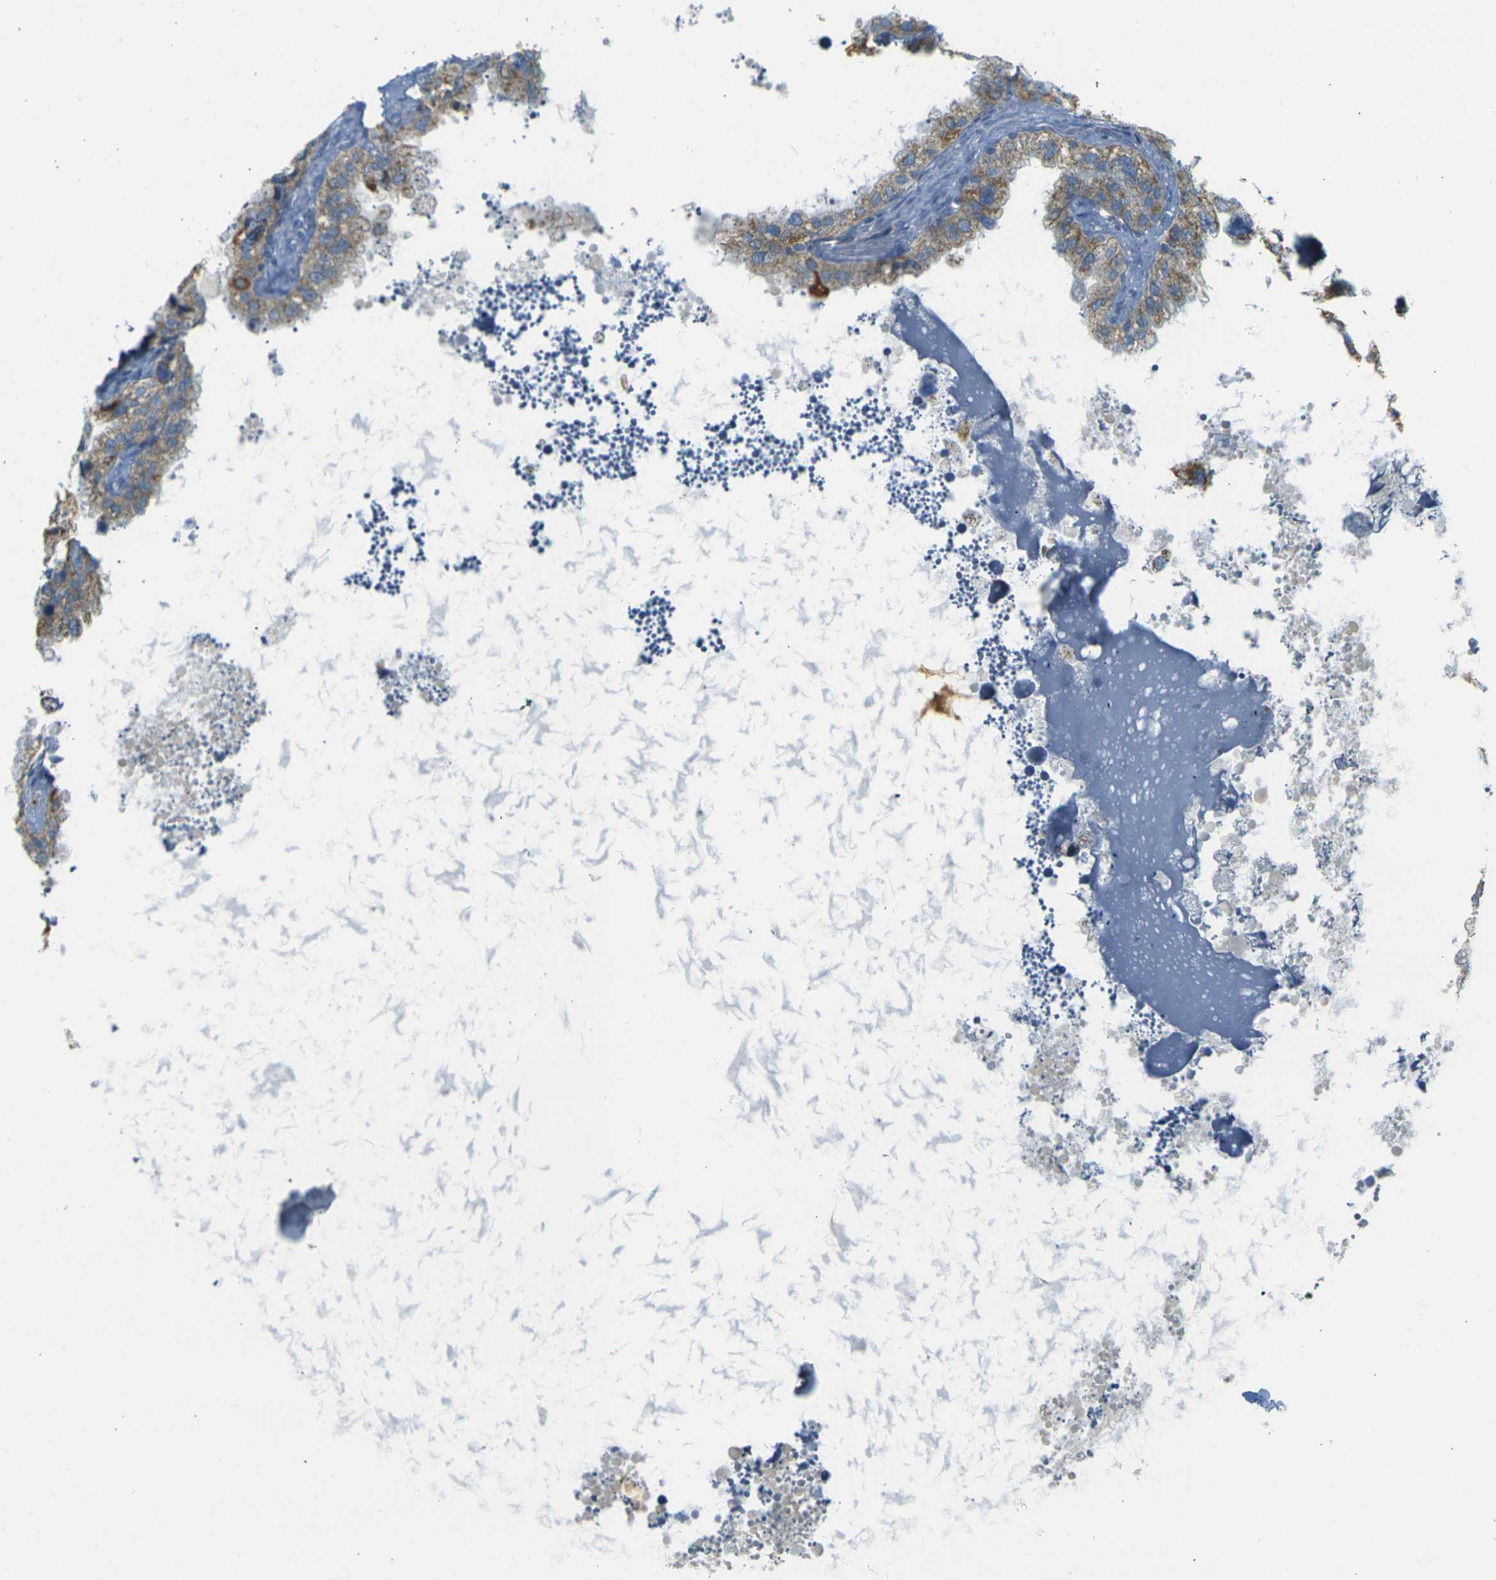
{"staining": {"intensity": "moderate", "quantity": ">75%", "location": "cytoplasmic/membranous"}, "tissue": "seminal vesicle", "cell_type": "Glandular cells", "image_type": "normal", "snomed": [{"axis": "morphology", "description": "Normal tissue, NOS"}, {"axis": "topography", "description": "Seminal veicle"}], "caption": "Protein staining of normal seminal vesicle reveals moderate cytoplasmic/membranous expression in approximately >75% of glandular cells. Using DAB (brown) and hematoxylin (blue) stains, captured at high magnification using brightfield microscopy.", "gene": "PARD6B", "patient": {"sex": "male", "age": 68}}